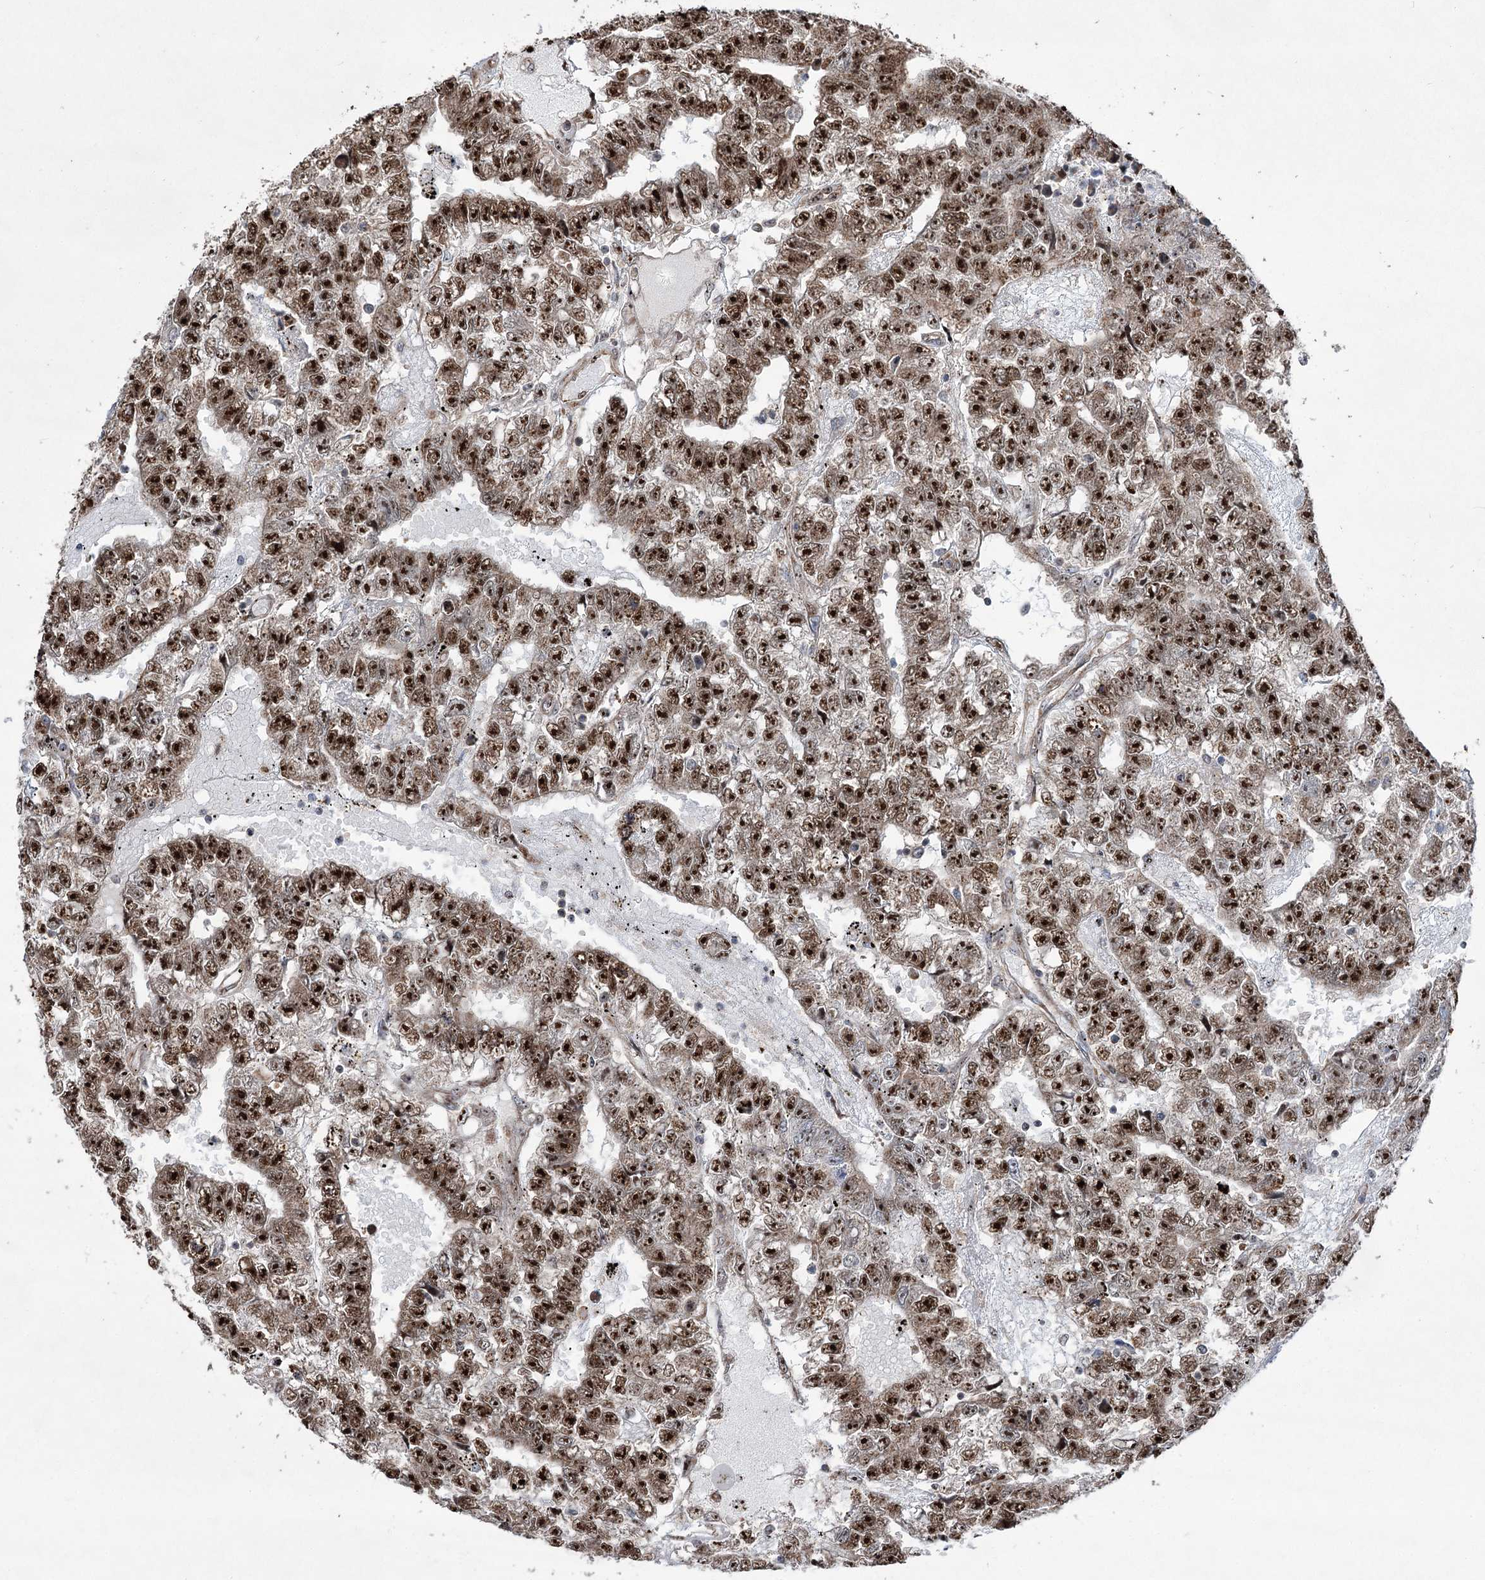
{"staining": {"intensity": "strong", "quantity": ">75%", "location": "nuclear"}, "tissue": "testis cancer", "cell_type": "Tumor cells", "image_type": "cancer", "snomed": [{"axis": "morphology", "description": "Carcinoma, Embryonal, NOS"}, {"axis": "topography", "description": "Testis"}], "caption": "Approximately >75% of tumor cells in testis embryonal carcinoma display strong nuclear protein positivity as visualized by brown immunohistochemical staining.", "gene": "SERINC5", "patient": {"sex": "male", "age": 25}}